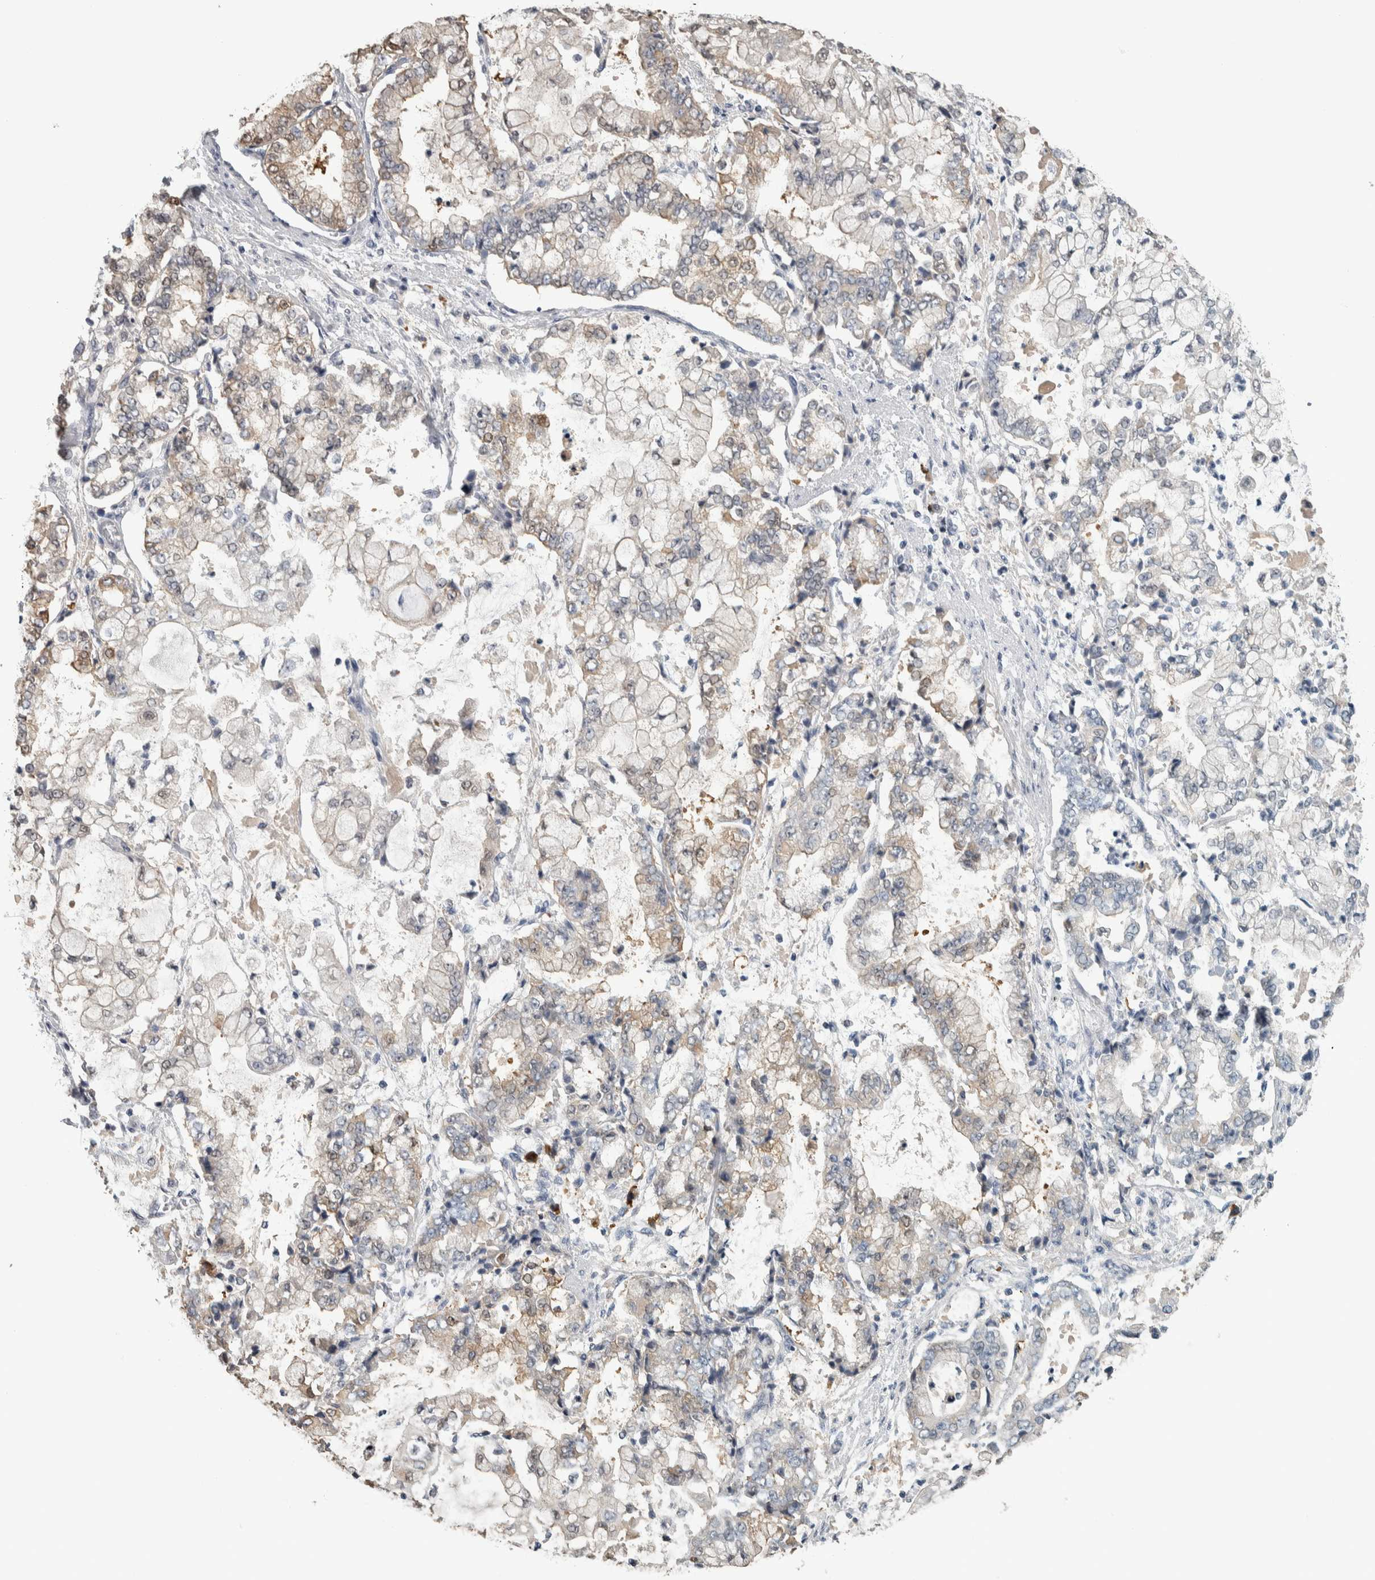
{"staining": {"intensity": "weak", "quantity": "25%-75%", "location": "cytoplasmic/membranous"}, "tissue": "stomach cancer", "cell_type": "Tumor cells", "image_type": "cancer", "snomed": [{"axis": "morphology", "description": "Adenocarcinoma, NOS"}, {"axis": "topography", "description": "Stomach"}], "caption": "Immunohistochemical staining of stomach cancer (adenocarcinoma) shows low levels of weak cytoplasmic/membranous expression in approximately 25%-75% of tumor cells.", "gene": "CAVIN4", "patient": {"sex": "male", "age": 76}}